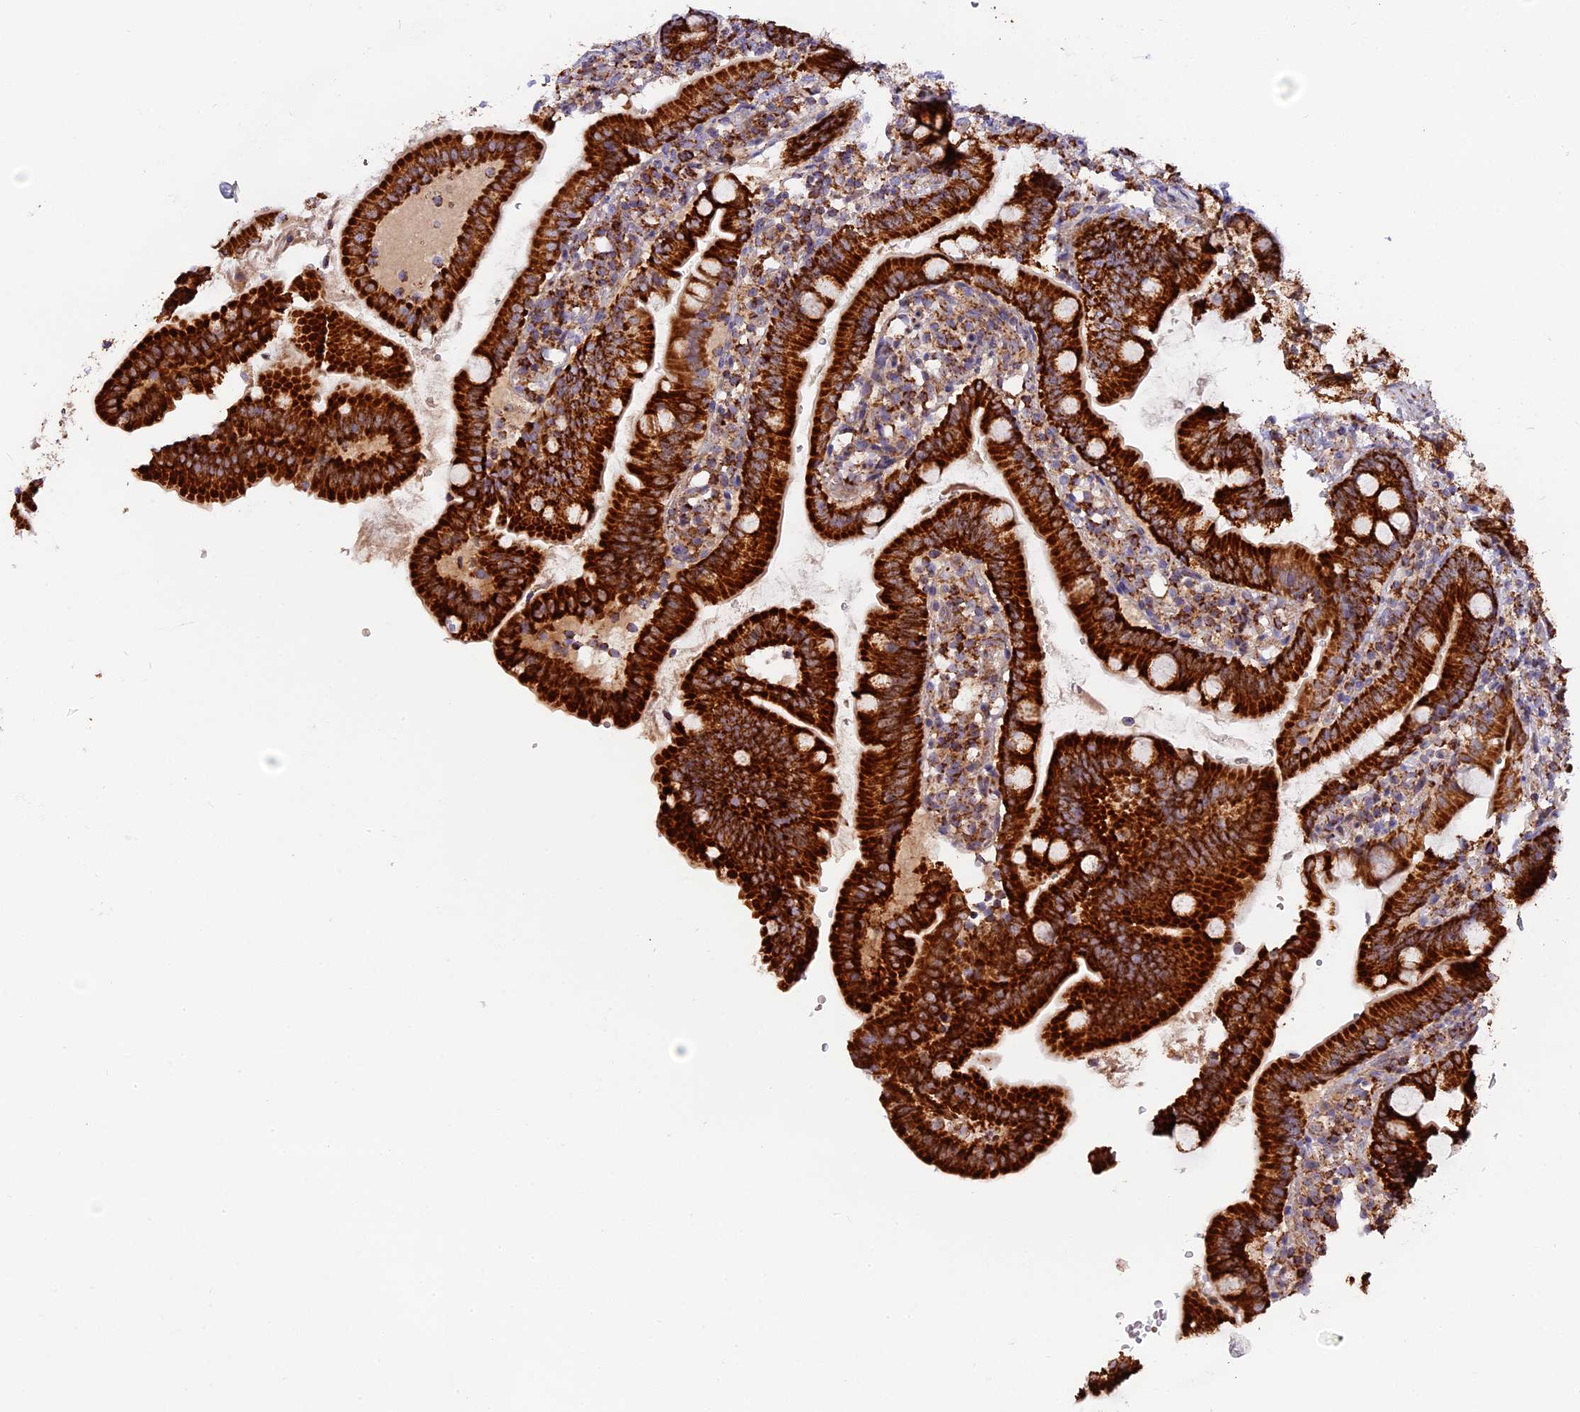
{"staining": {"intensity": "strong", "quantity": ">75%", "location": "cytoplasmic/membranous"}, "tissue": "duodenum", "cell_type": "Glandular cells", "image_type": "normal", "snomed": [{"axis": "morphology", "description": "Normal tissue, NOS"}, {"axis": "topography", "description": "Duodenum"}], "caption": "A high-resolution histopathology image shows immunohistochemistry staining of normal duodenum, which exhibits strong cytoplasmic/membranous expression in about >75% of glandular cells. (DAB = brown stain, brightfield microscopy at high magnification).", "gene": "NDUFA8", "patient": {"sex": "female", "age": 67}}